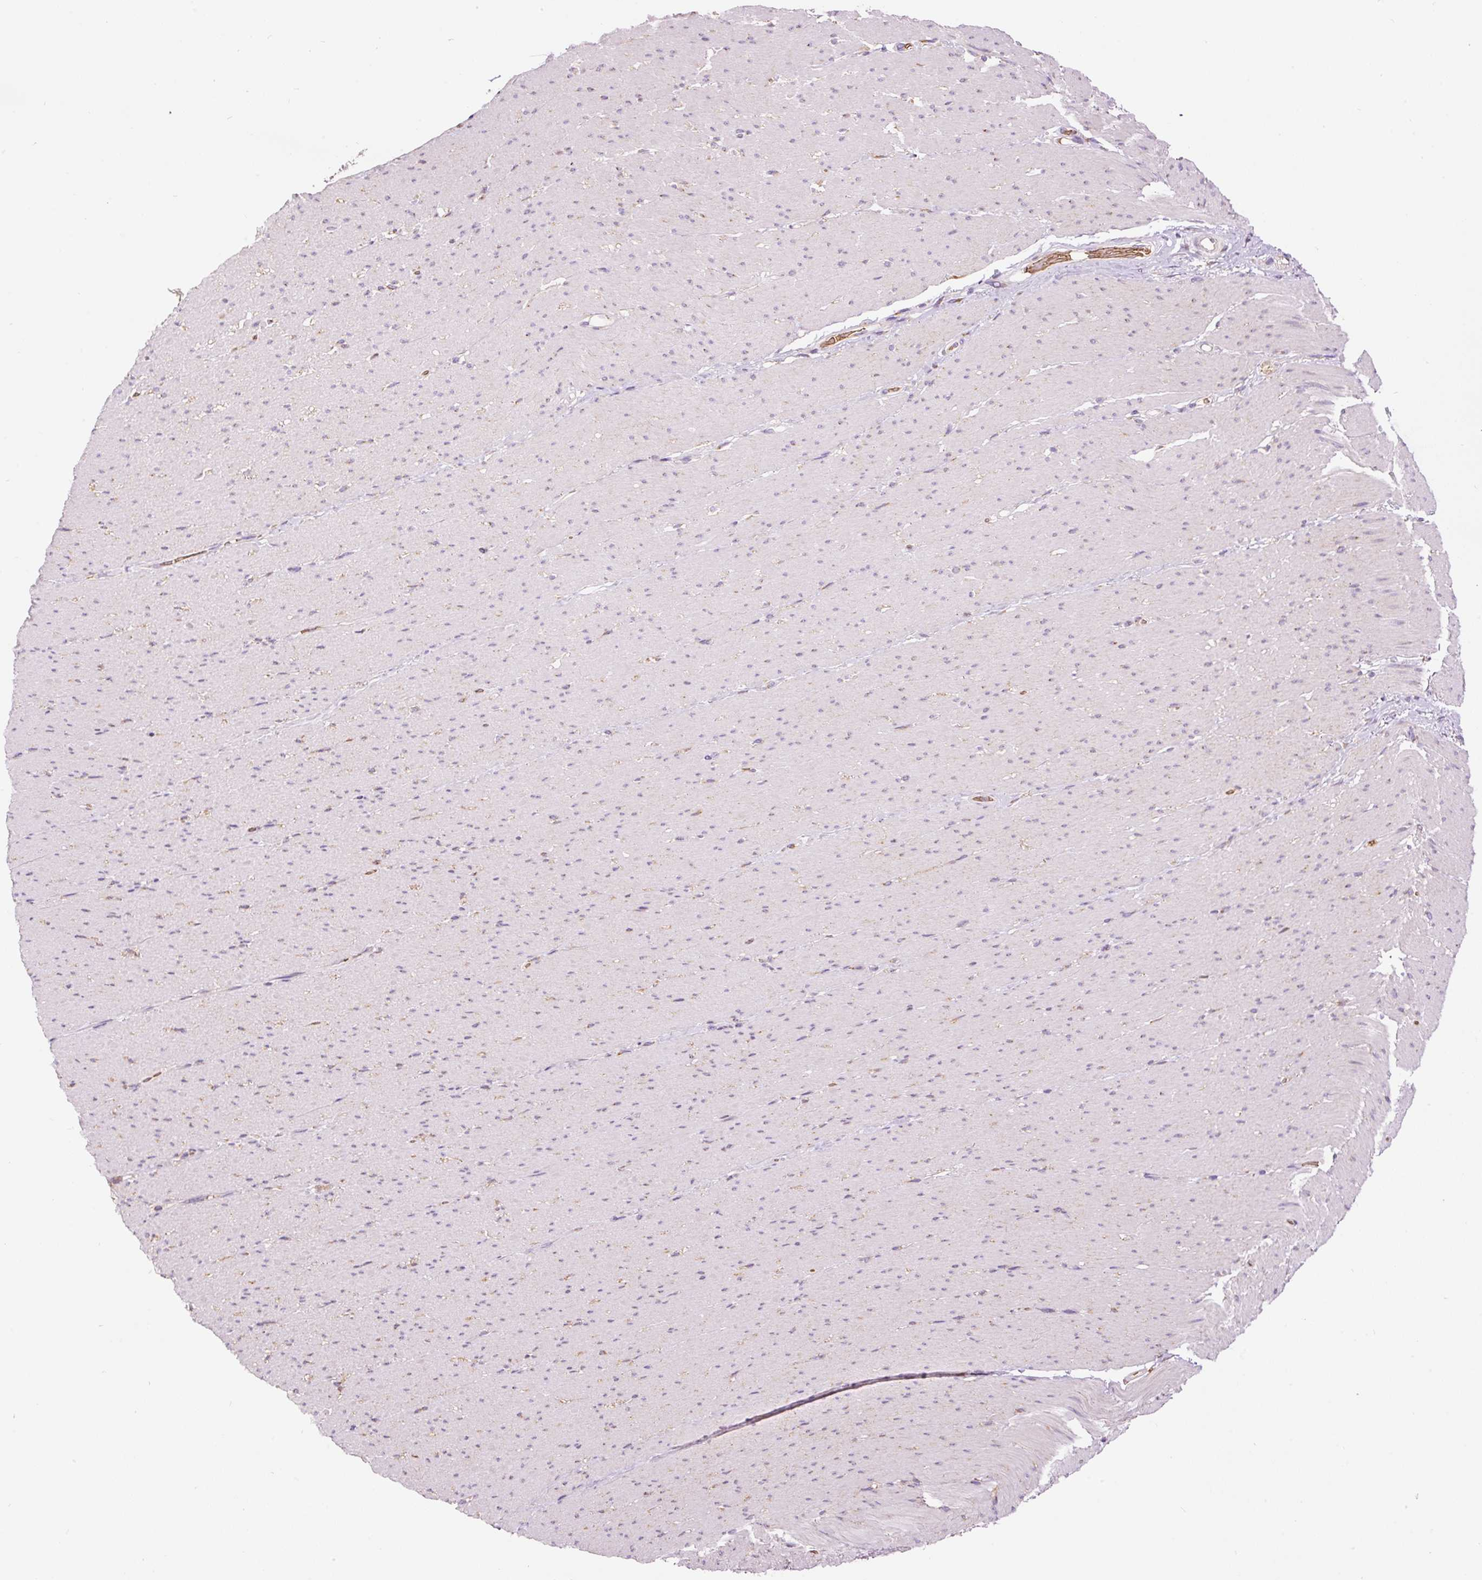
{"staining": {"intensity": "negative", "quantity": "none", "location": "none"}, "tissue": "smooth muscle", "cell_type": "Smooth muscle cells", "image_type": "normal", "snomed": [{"axis": "morphology", "description": "Normal tissue, NOS"}, {"axis": "topography", "description": "Smooth muscle"}, {"axis": "topography", "description": "Rectum"}], "caption": "A micrograph of smooth muscle stained for a protein demonstrates no brown staining in smooth muscle cells.", "gene": "PRRC2A", "patient": {"sex": "male", "age": 53}}